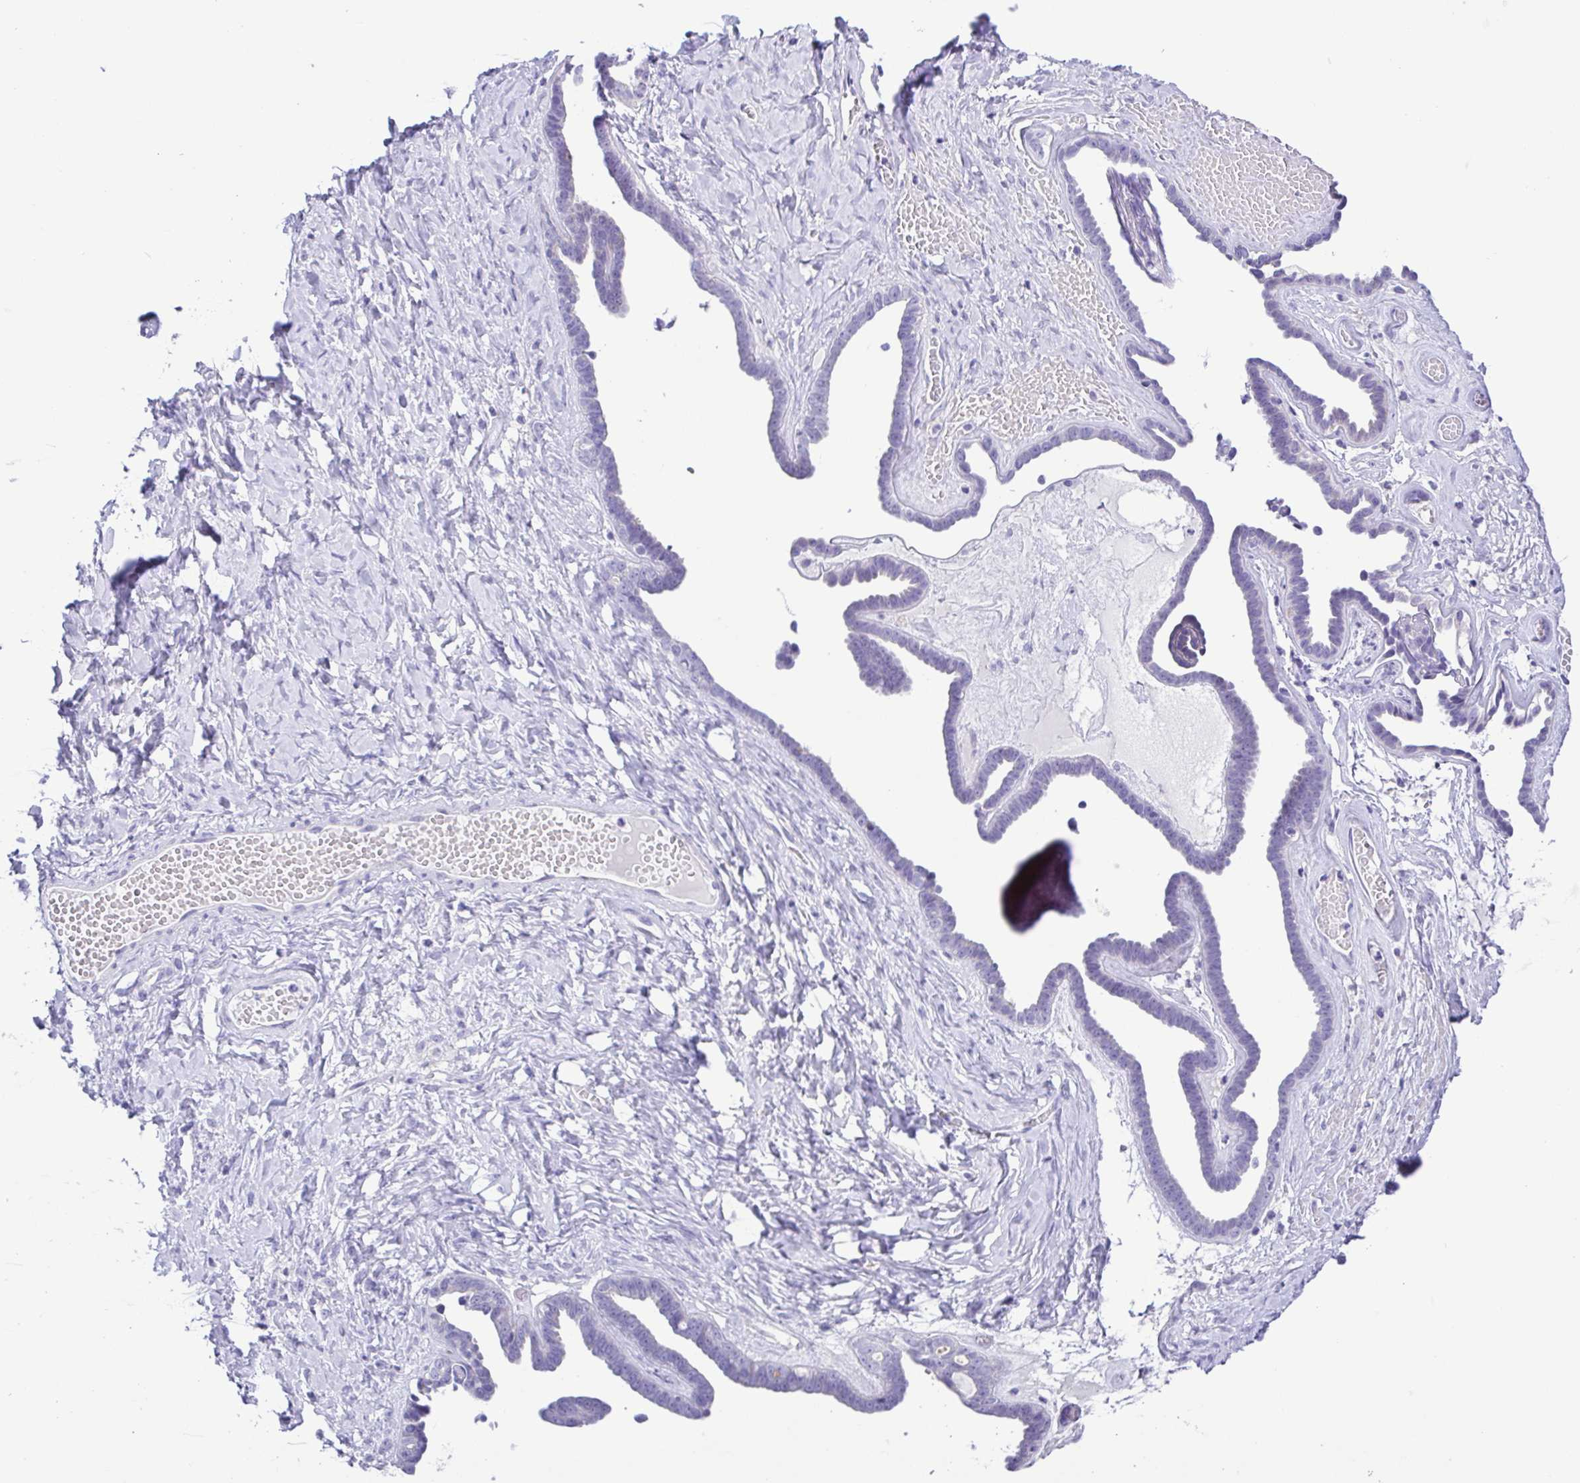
{"staining": {"intensity": "negative", "quantity": "none", "location": "none"}, "tissue": "ovarian cancer", "cell_type": "Tumor cells", "image_type": "cancer", "snomed": [{"axis": "morphology", "description": "Cystadenocarcinoma, serous, NOS"}, {"axis": "topography", "description": "Ovary"}], "caption": "The histopathology image demonstrates no significant positivity in tumor cells of ovarian serous cystadenocarcinoma.", "gene": "CD72", "patient": {"sex": "female", "age": 71}}